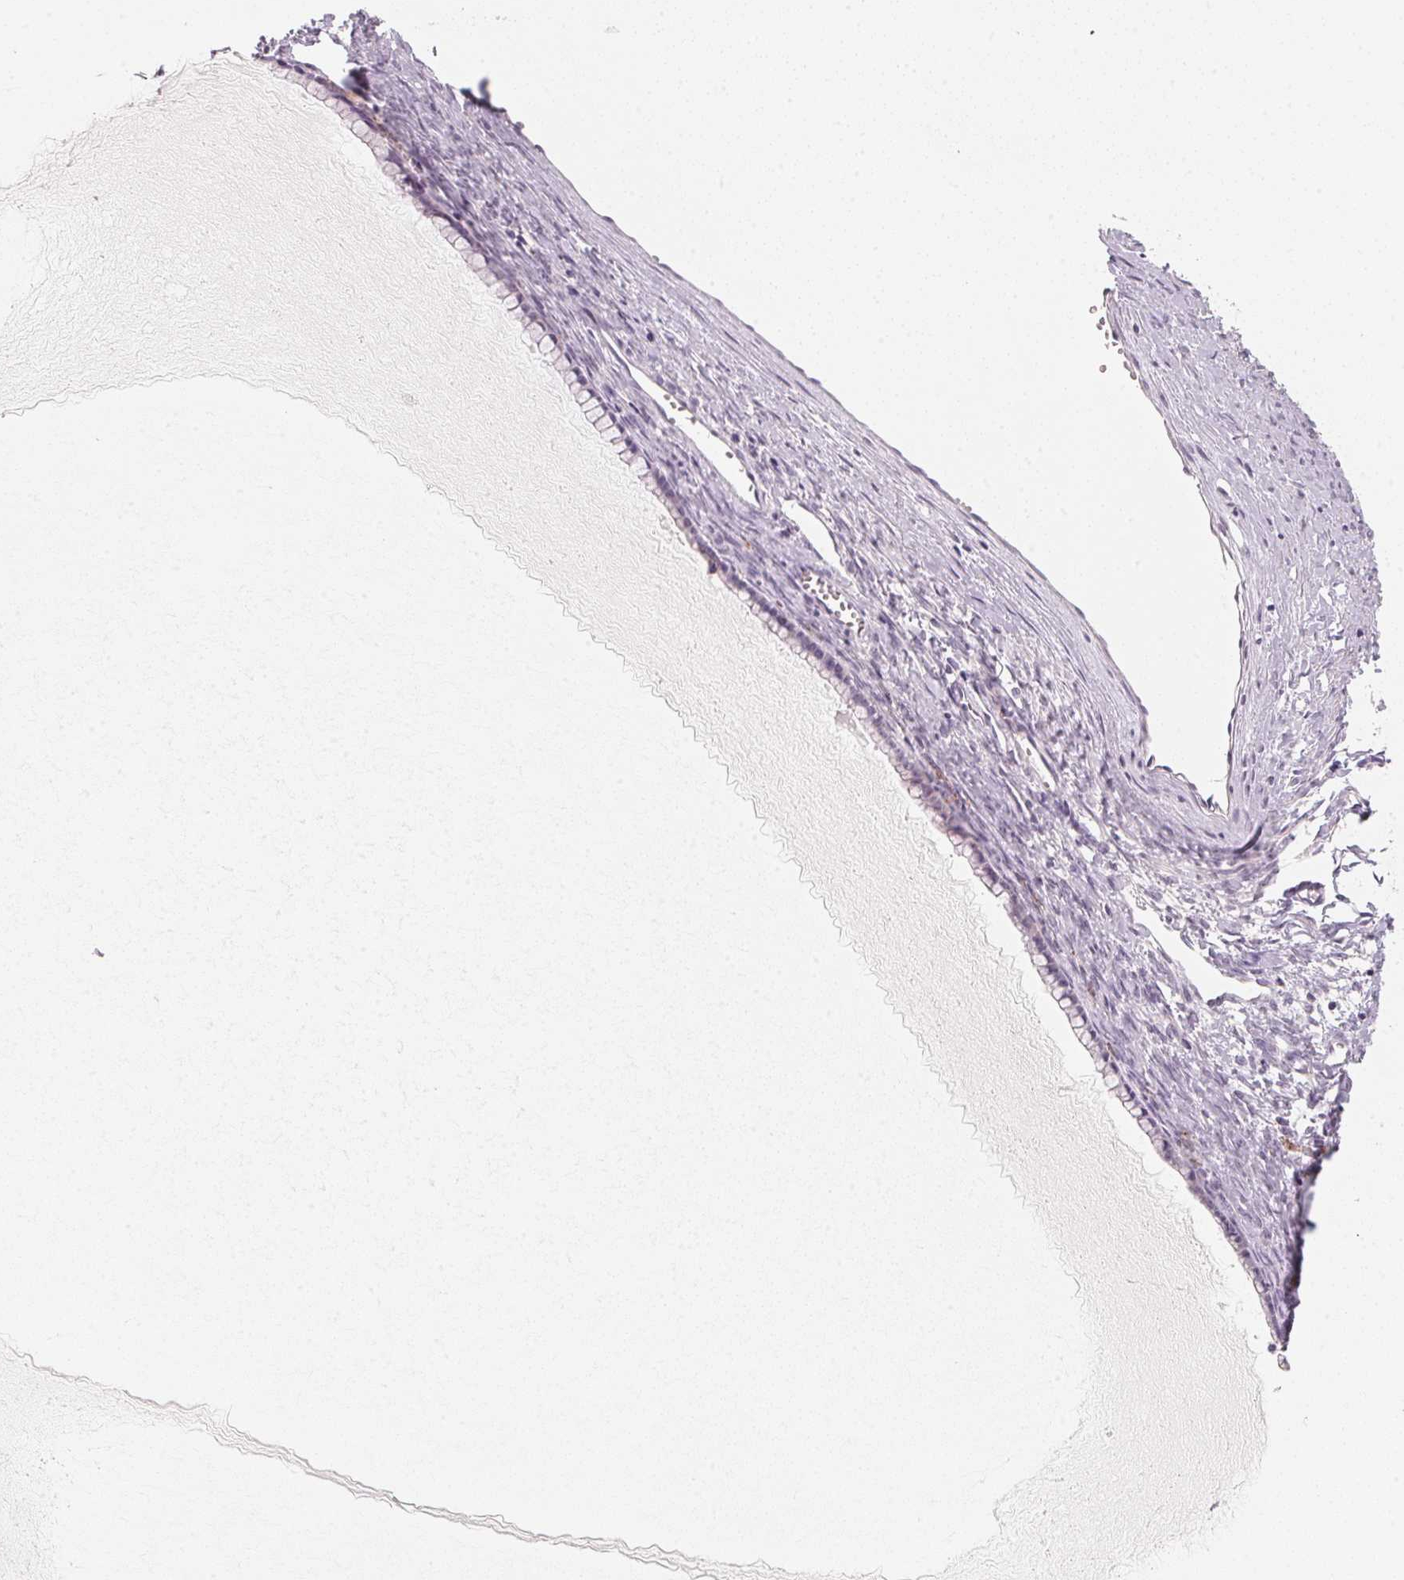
{"staining": {"intensity": "negative", "quantity": "none", "location": "none"}, "tissue": "ovarian cancer", "cell_type": "Tumor cells", "image_type": "cancer", "snomed": [{"axis": "morphology", "description": "Cystadenocarcinoma, mucinous, NOS"}, {"axis": "topography", "description": "Ovary"}], "caption": "This is an immunohistochemistry micrograph of human mucinous cystadenocarcinoma (ovarian). There is no positivity in tumor cells.", "gene": "ANKRD31", "patient": {"sex": "female", "age": 41}}